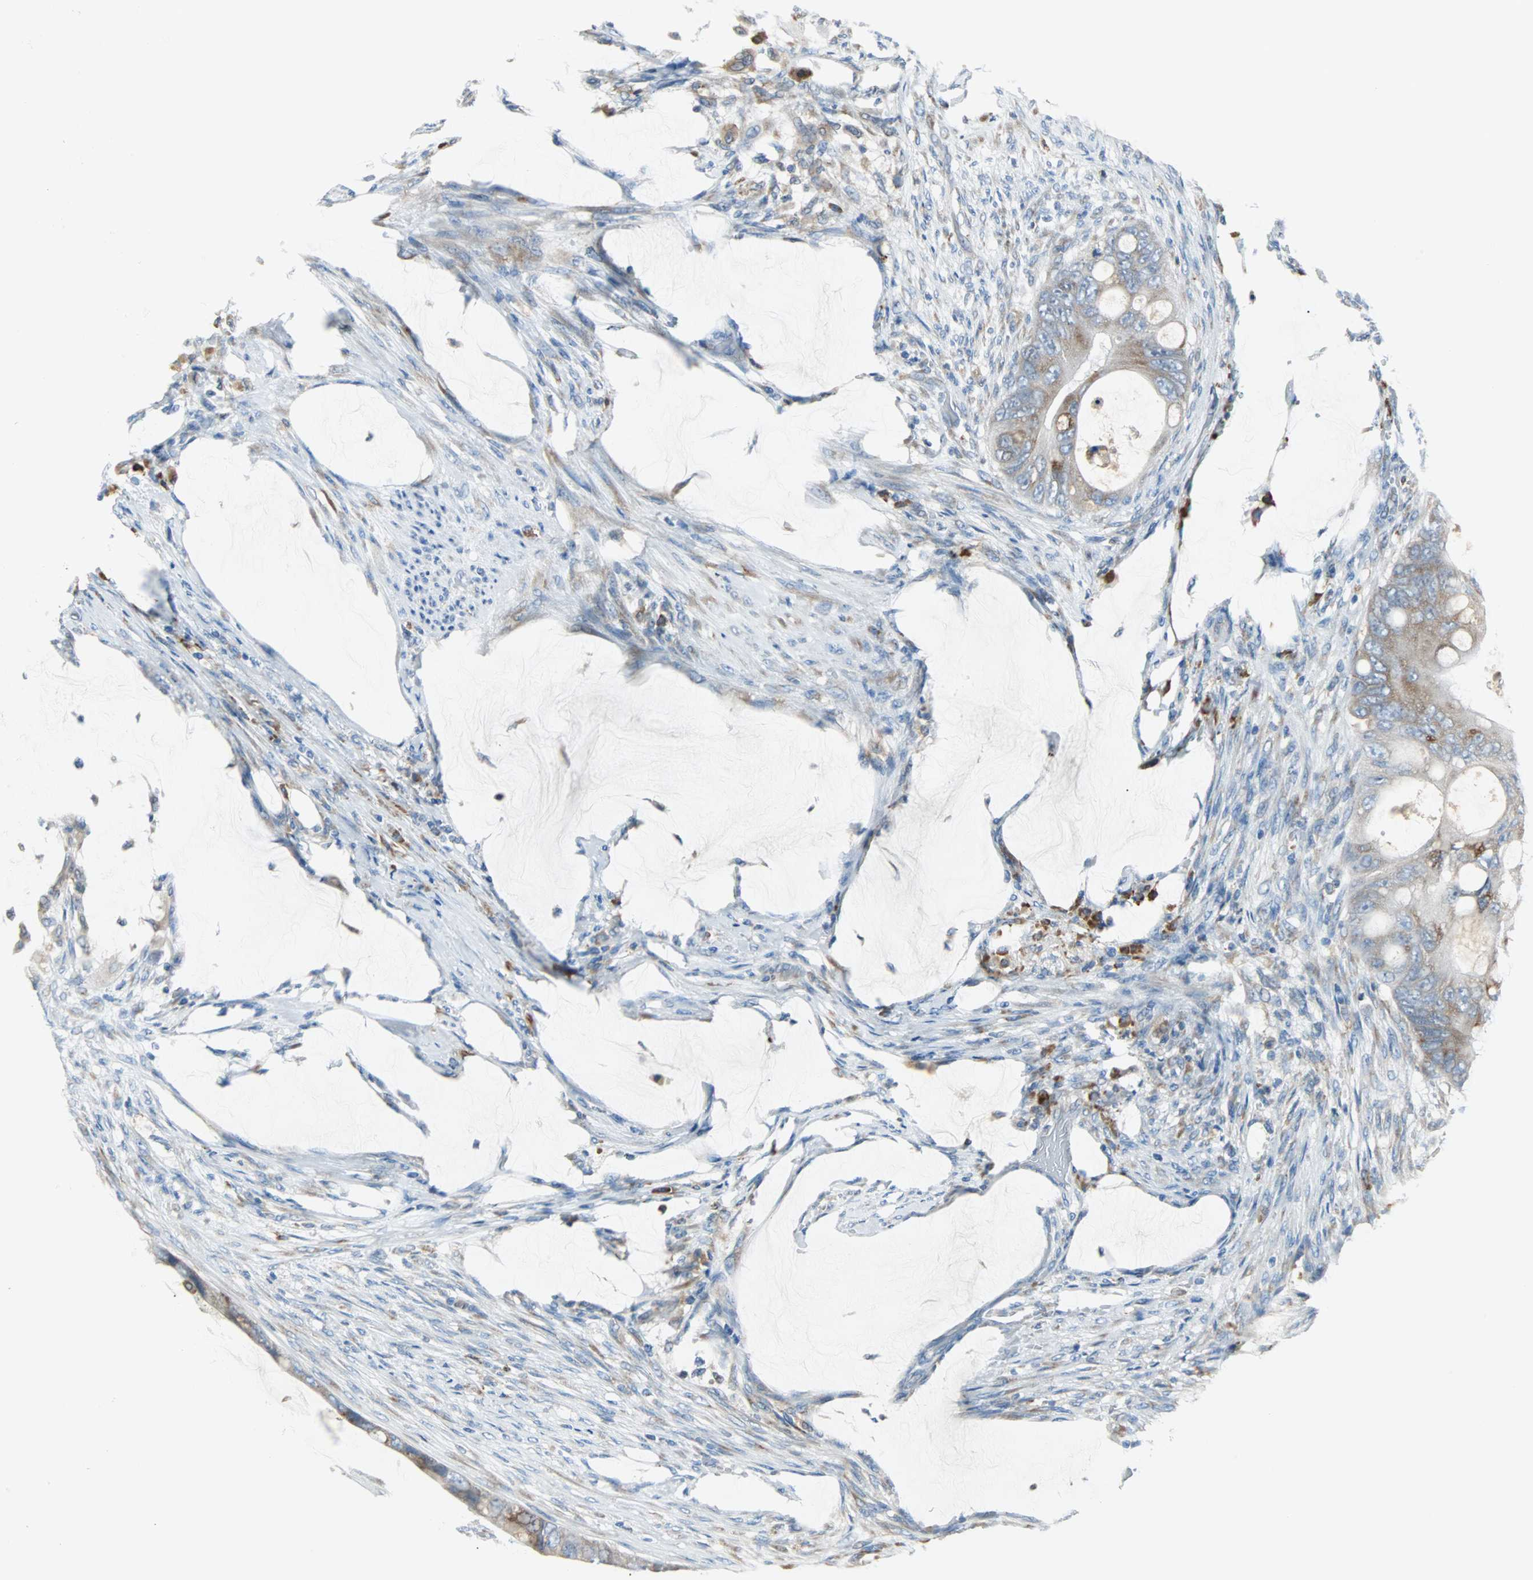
{"staining": {"intensity": "weak", "quantity": "25%-75%", "location": "cytoplasmic/membranous"}, "tissue": "colorectal cancer", "cell_type": "Tumor cells", "image_type": "cancer", "snomed": [{"axis": "morphology", "description": "Adenocarcinoma, NOS"}, {"axis": "topography", "description": "Rectum"}], "caption": "Protein staining displays weak cytoplasmic/membranous expression in about 25%-75% of tumor cells in adenocarcinoma (colorectal). Using DAB (3,3'-diaminobenzidine) (brown) and hematoxylin (blue) stains, captured at high magnification using brightfield microscopy.", "gene": "PDIA4", "patient": {"sex": "female", "age": 77}}